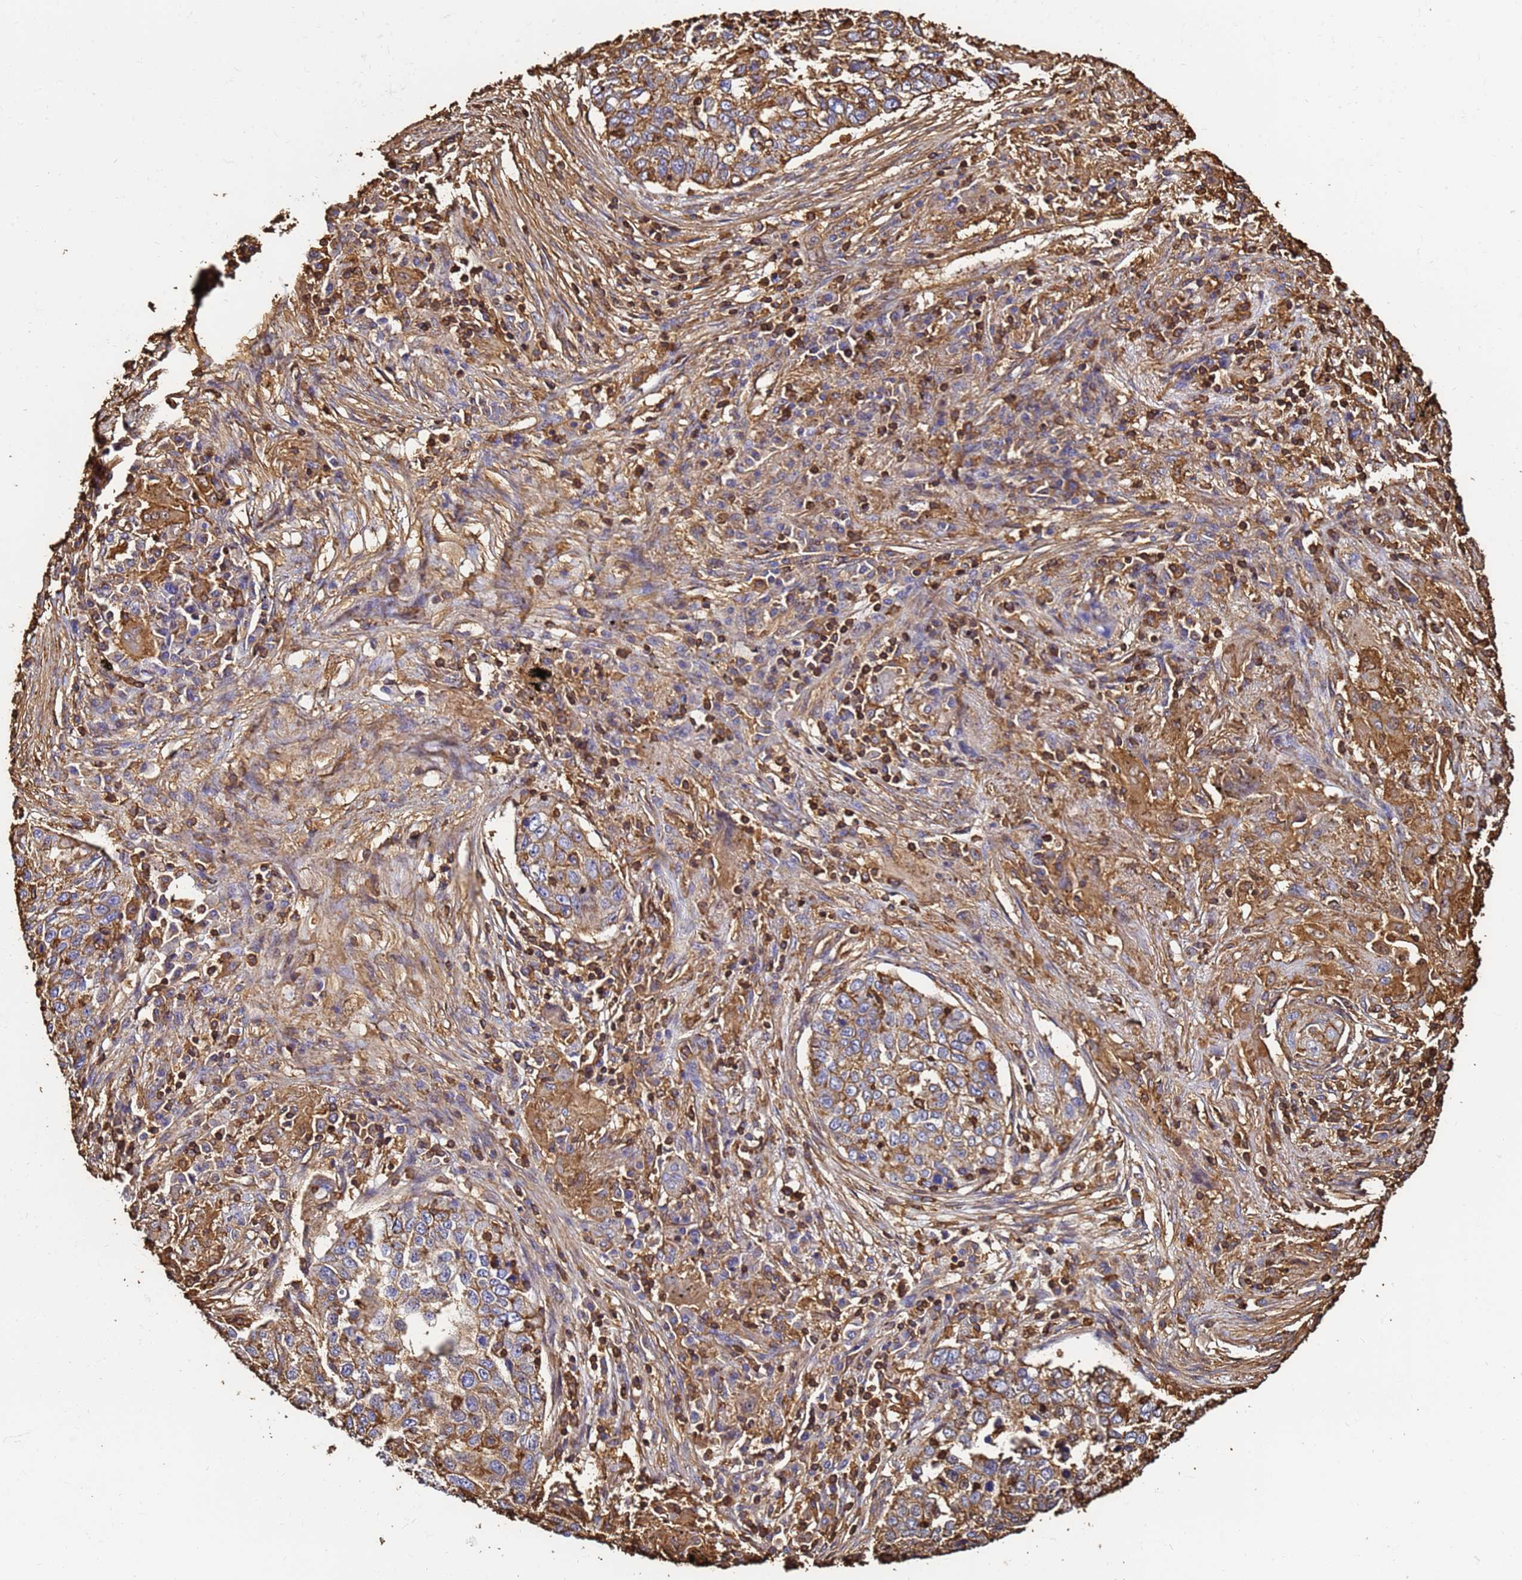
{"staining": {"intensity": "moderate", "quantity": ">75%", "location": "cytoplasmic/membranous"}, "tissue": "lung cancer", "cell_type": "Tumor cells", "image_type": "cancer", "snomed": [{"axis": "morphology", "description": "Squamous cell carcinoma, NOS"}, {"axis": "topography", "description": "Lung"}], "caption": "DAB (3,3'-diaminobenzidine) immunohistochemical staining of human lung cancer shows moderate cytoplasmic/membranous protein staining in about >75% of tumor cells.", "gene": "ACTB", "patient": {"sex": "female", "age": 63}}